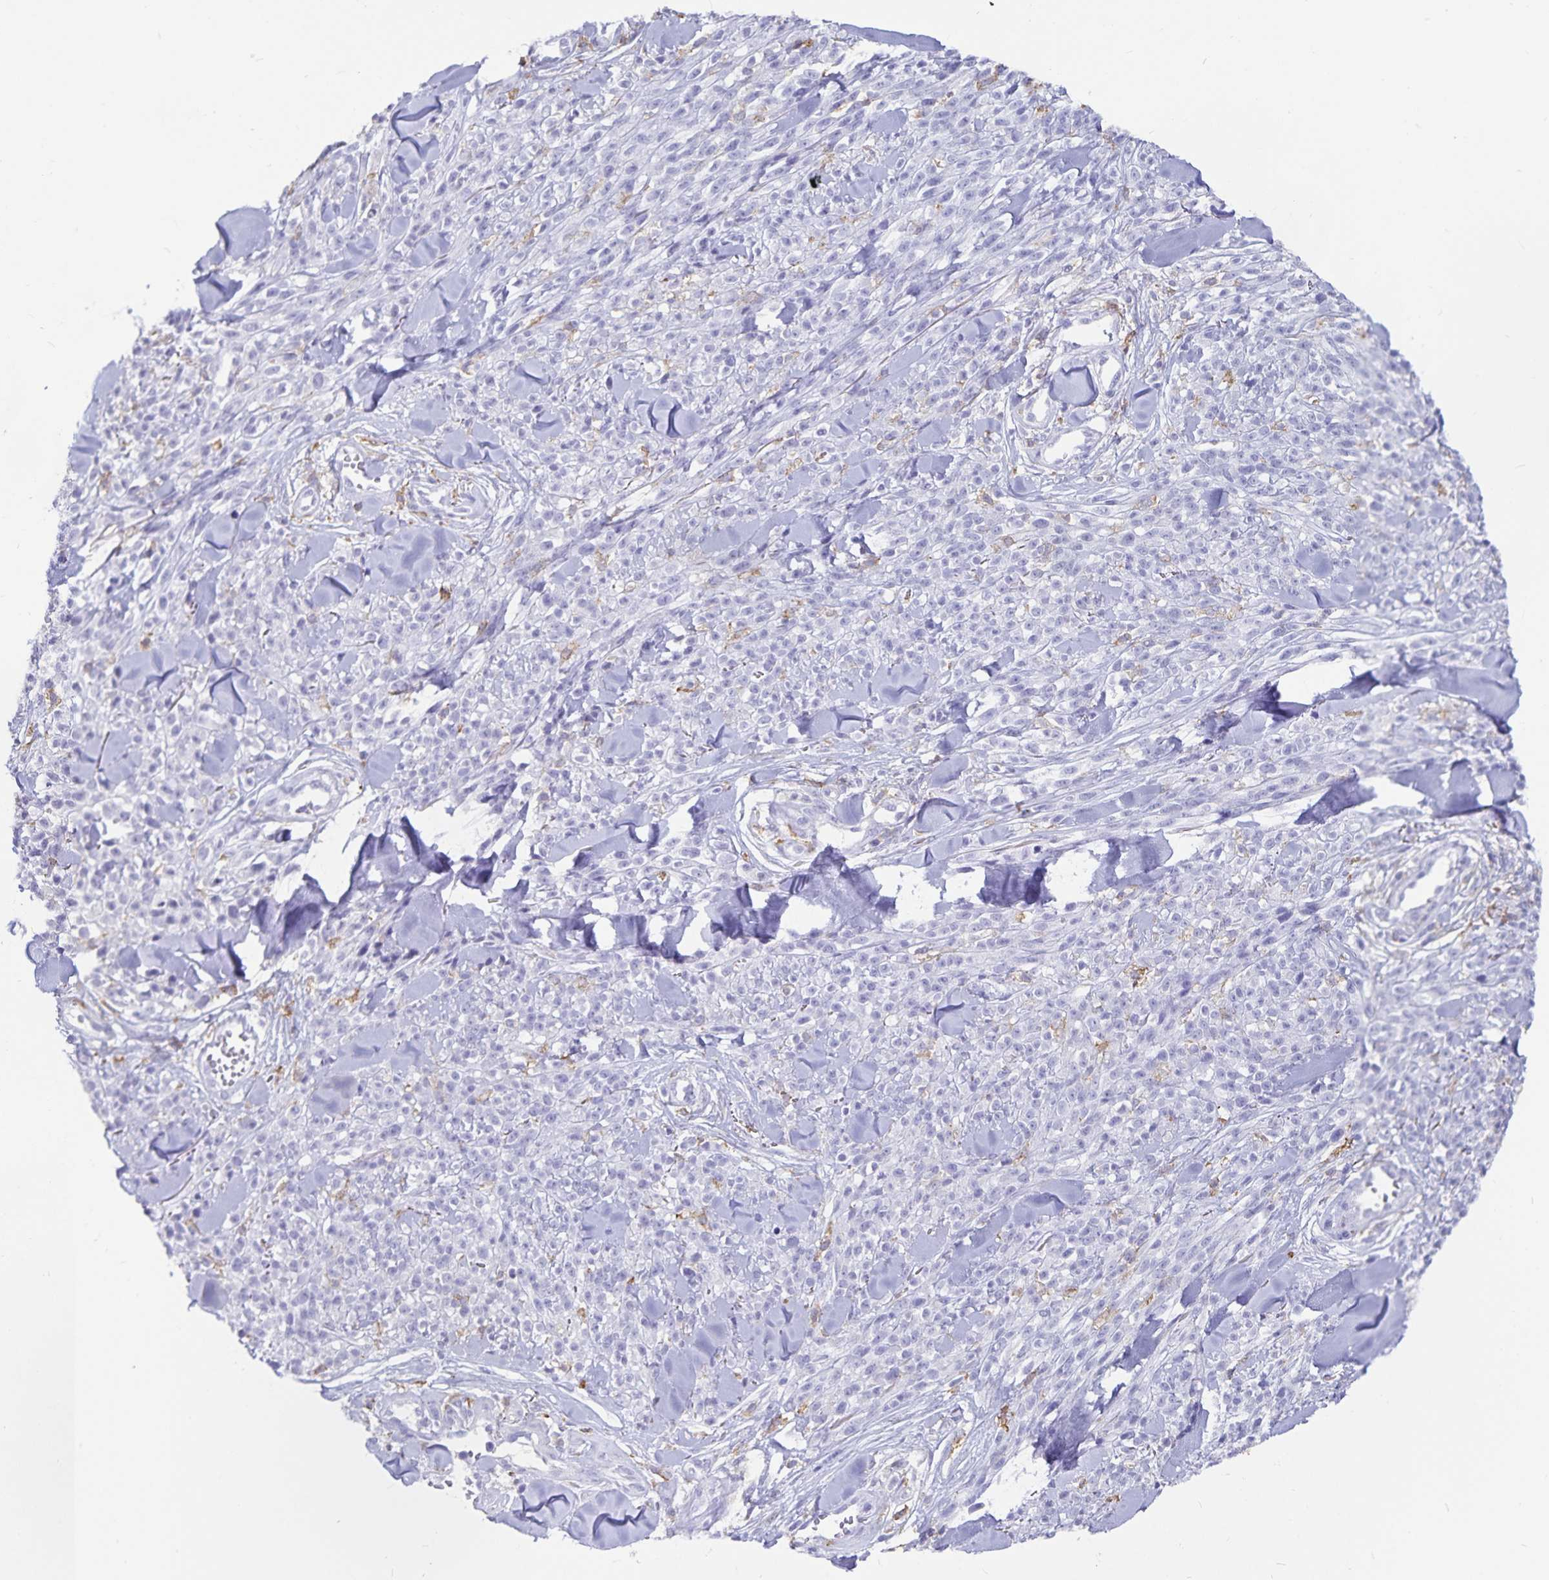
{"staining": {"intensity": "negative", "quantity": "none", "location": "none"}, "tissue": "melanoma", "cell_type": "Tumor cells", "image_type": "cancer", "snomed": [{"axis": "morphology", "description": "Malignant melanoma, NOS"}, {"axis": "topography", "description": "Skin"}, {"axis": "topography", "description": "Skin of trunk"}], "caption": "High magnification brightfield microscopy of malignant melanoma stained with DAB (brown) and counterstained with hematoxylin (blue): tumor cells show no significant staining. (Brightfield microscopy of DAB immunohistochemistry at high magnification).", "gene": "PLAC1", "patient": {"sex": "male", "age": 74}}